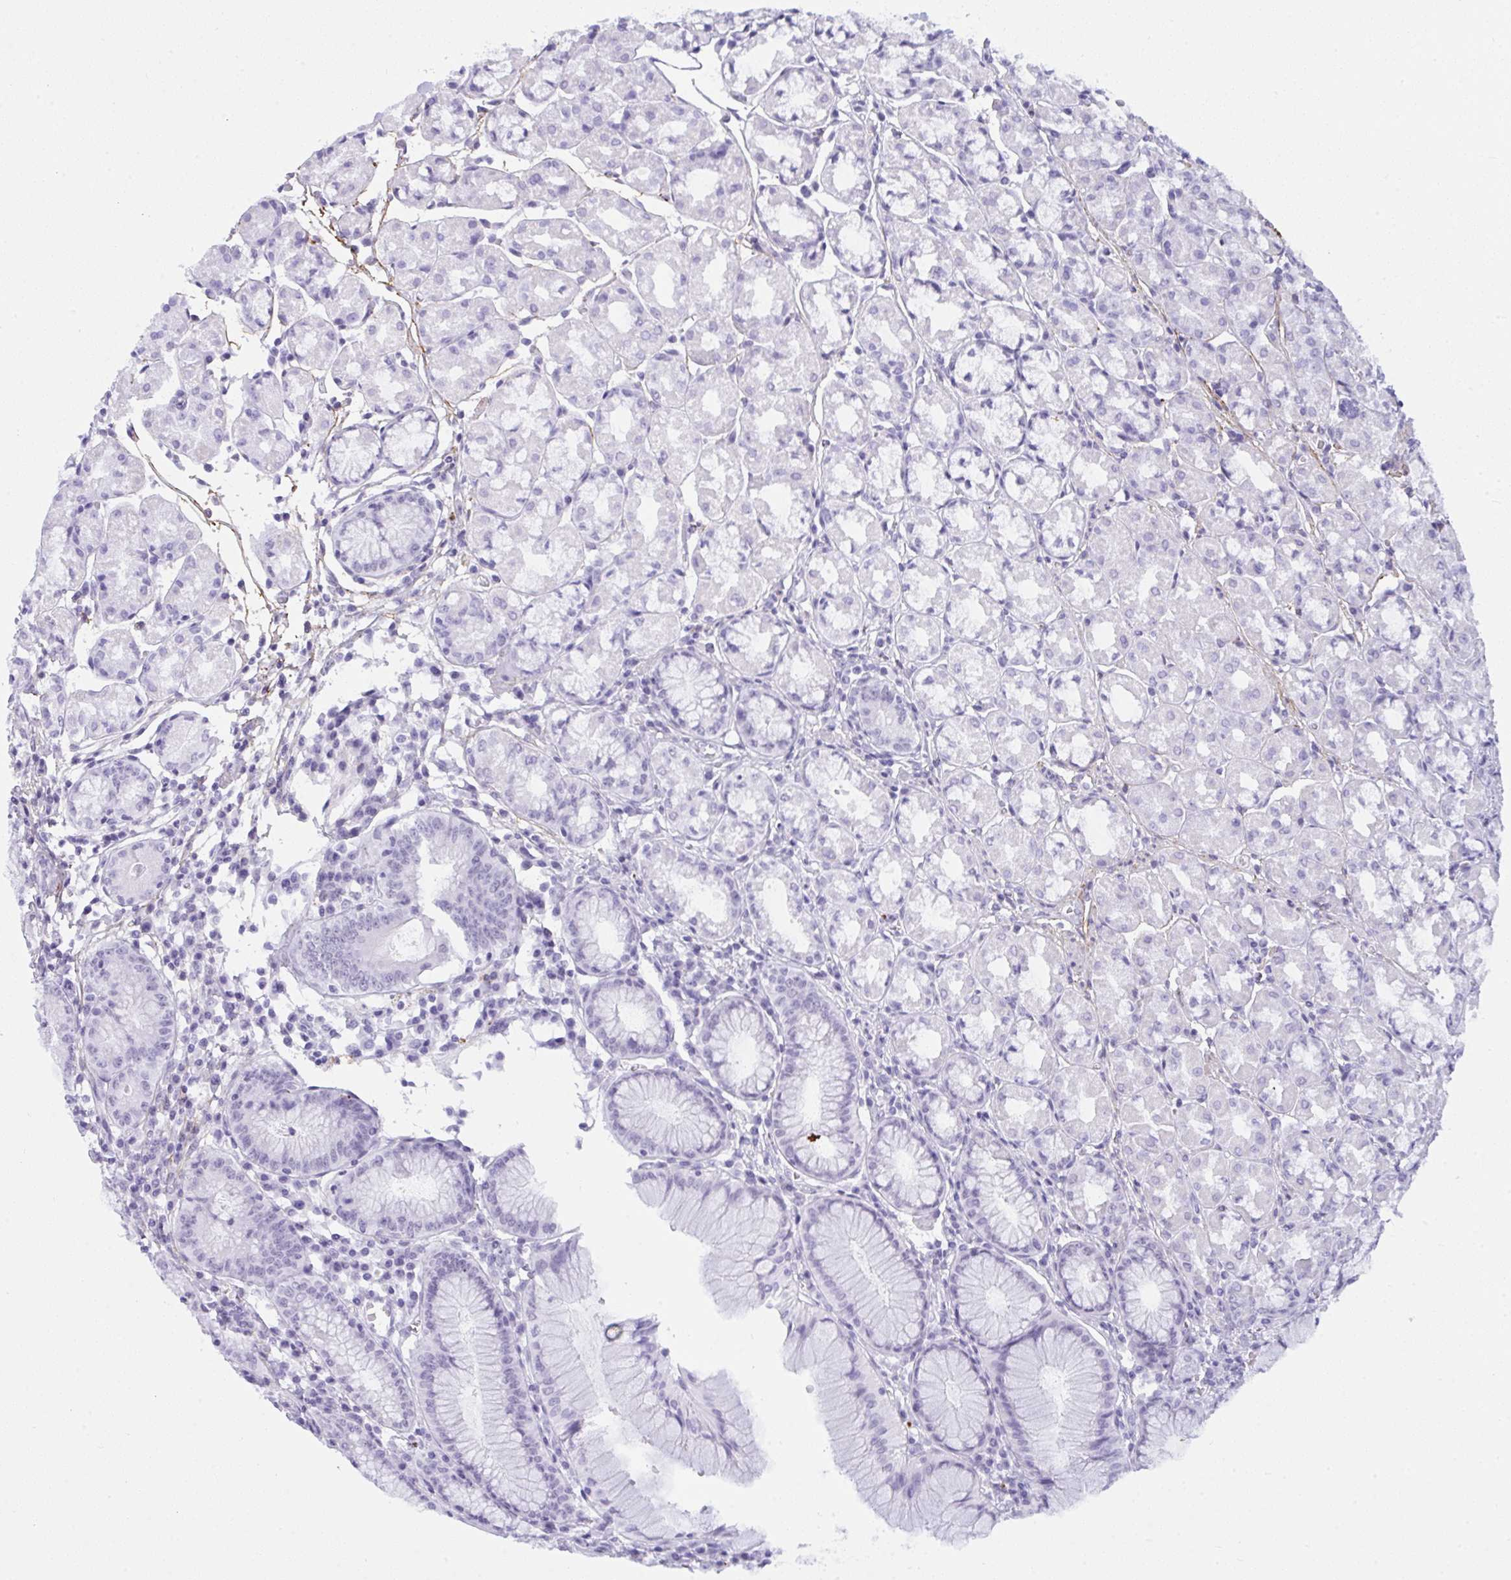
{"staining": {"intensity": "negative", "quantity": "none", "location": "none"}, "tissue": "stomach", "cell_type": "Glandular cells", "image_type": "normal", "snomed": [{"axis": "morphology", "description": "Normal tissue, NOS"}, {"axis": "topography", "description": "Stomach"}], "caption": "Immunohistochemical staining of unremarkable stomach reveals no significant positivity in glandular cells. (DAB immunohistochemistry (IHC), high magnification).", "gene": "ELN", "patient": {"sex": "male", "age": 55}}